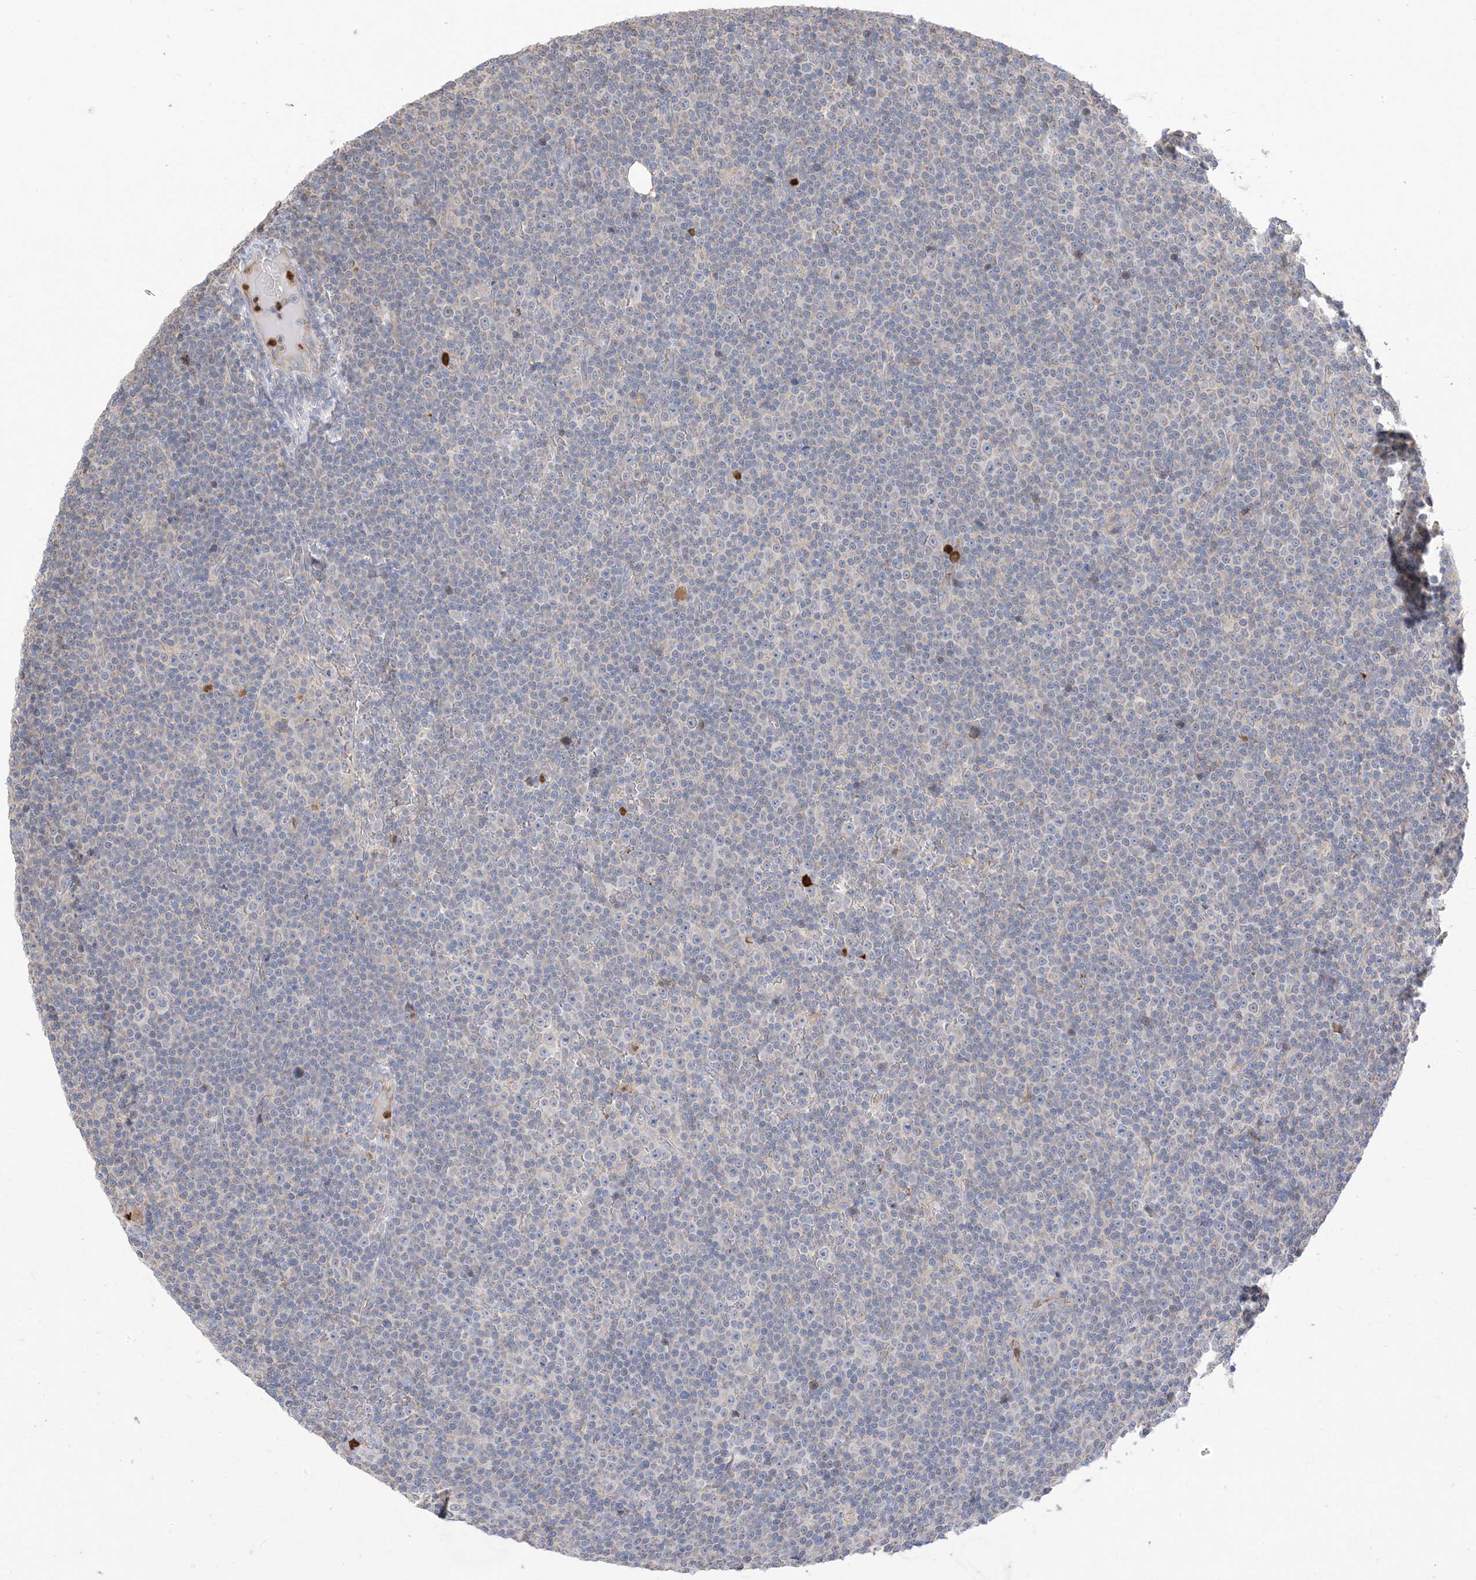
{"staining": {"intensity": "negative", "quantity": "none", "location": "none"}, "tissue": "lymphoma", "cell_type": "Tumor cells", "image_type": "cancer", "snomed": [{"axis": "morphology", "description": "Malignant lymphoma, non-Hodgkin's type, Low grade"}, {"axis": "topography", "description": "Lymph node"}], "caption": "This is an immunohistochemistry (IHC) photomicrograph of human lymphoma. There is no positivity in tumor cells.", "gene": "DPP9", "patient": {"sex": "female", "age": 67}}